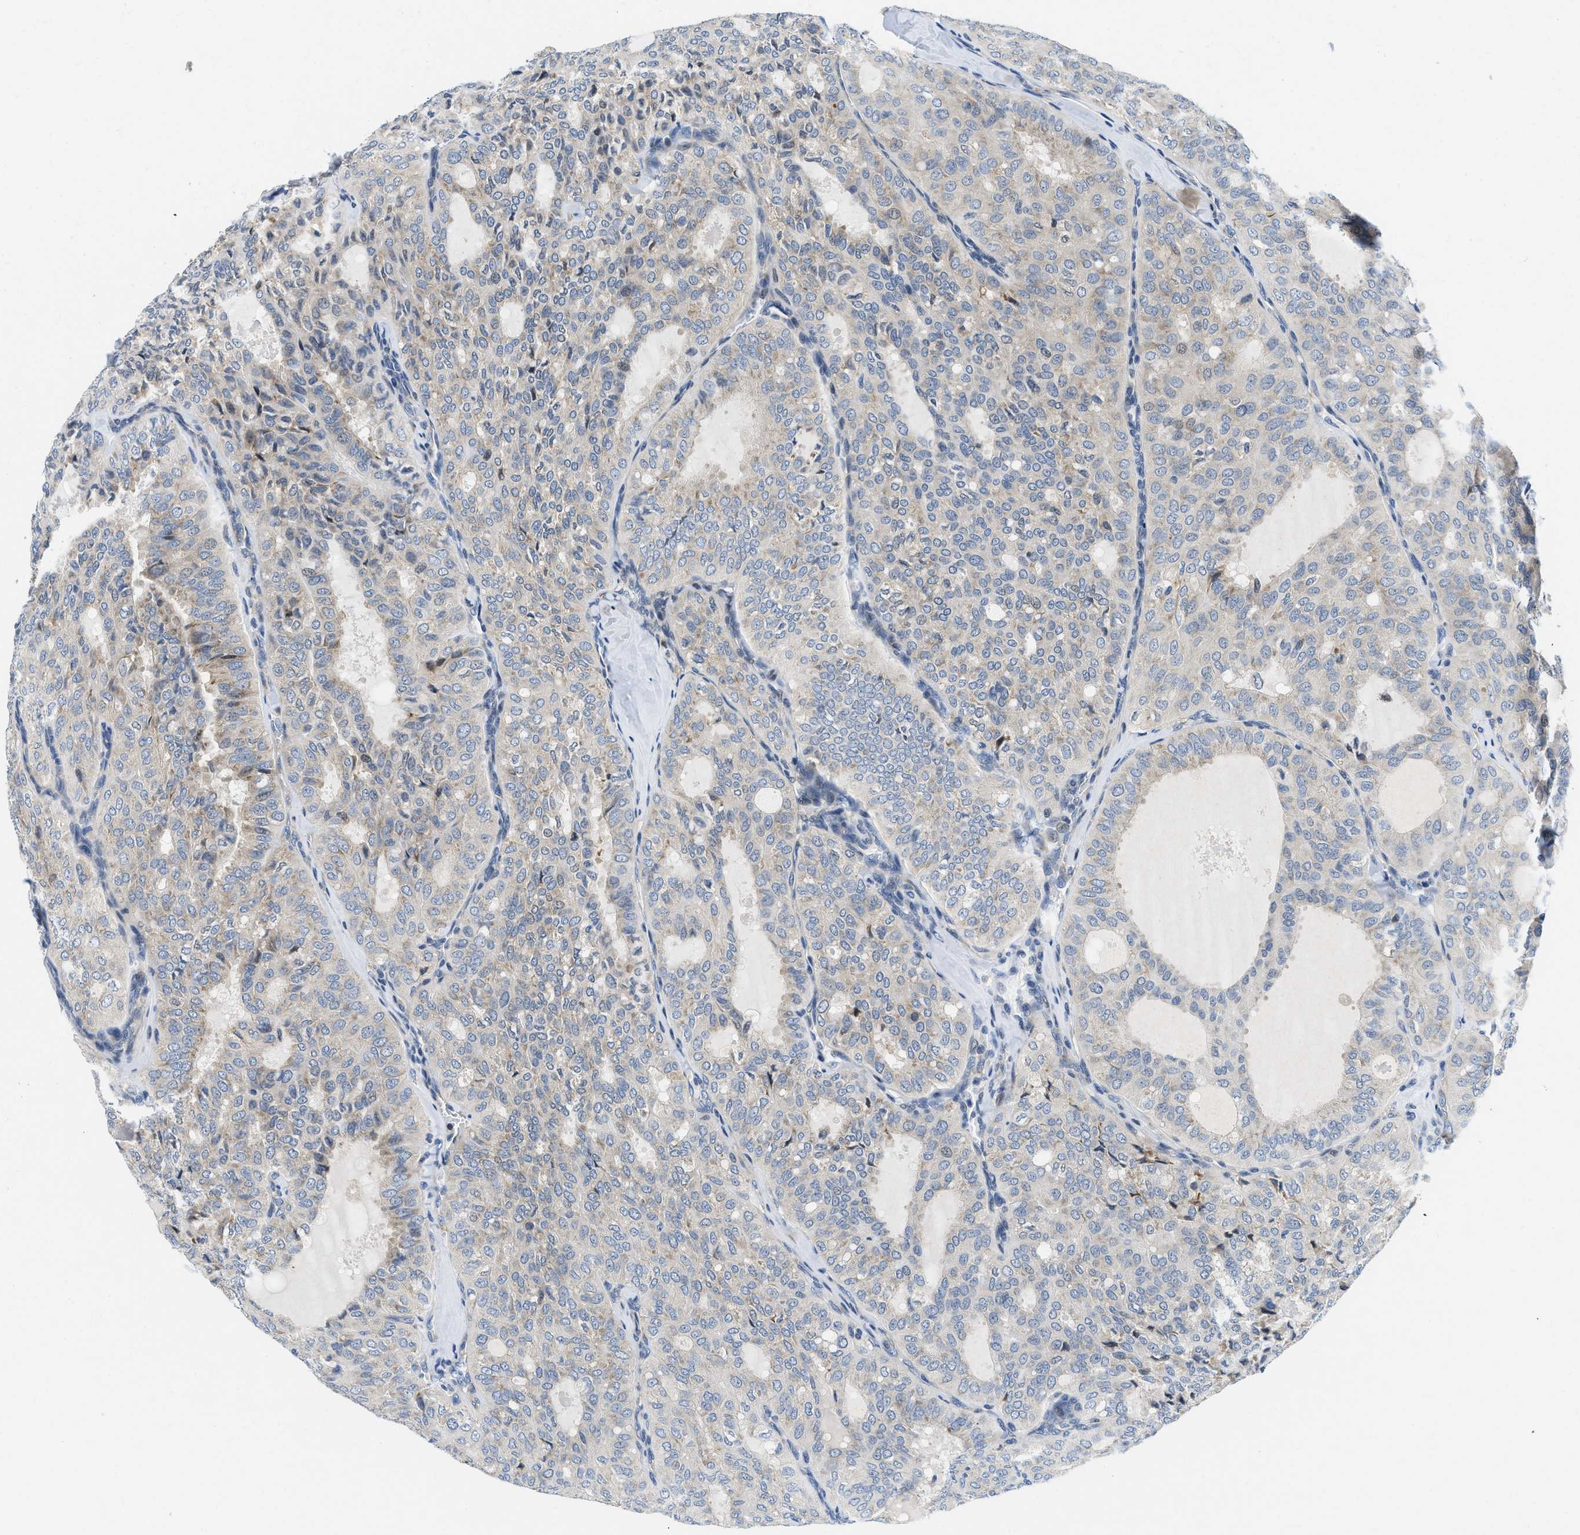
{"staining": {"intensity": "weak", "quantity": "<25%", "location": "cytoplasmic/membranous"}, "tissue": "thyroid cancer", "cell_type": "Tumor cells", "image_type": "cancer", "snomed": [{"axis": "morphology", "description": "Follicular adenoma carcinoma, NOS"}, {"axis": "topography", "description": "Thyroid gland"}], "caption": "Micrograph shows no protein positivity in tumor cells of thyroid follicular adenoma carcinoma tissue.", "gene": "IKBKE", "patient": {"sex": "male", "age": 75}}